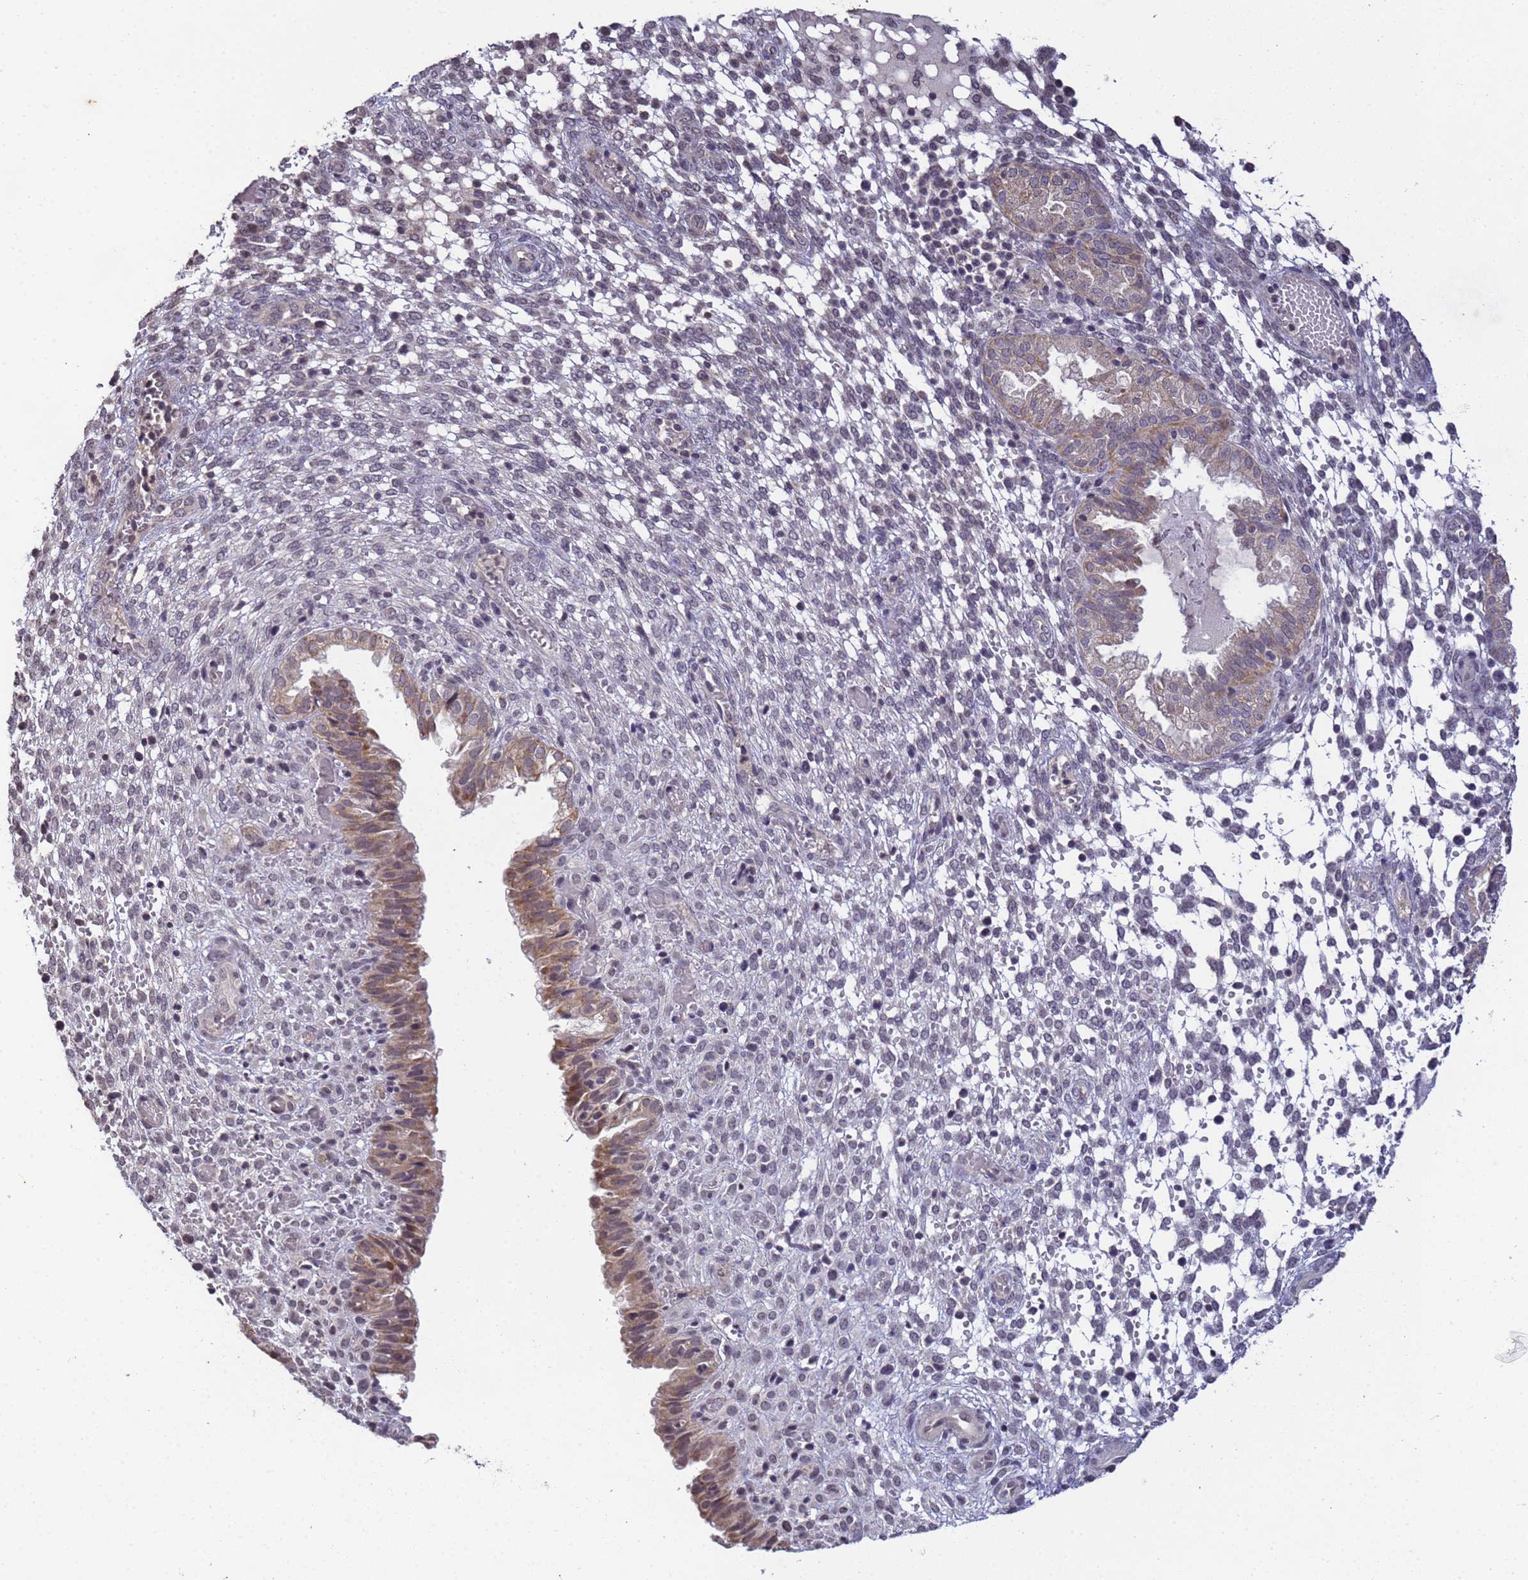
{"staining": {"intensity": "negative", "quantity": "none", "location": "none"}, "tissue": "endometrium", "cell_type": "Cells in endometrial stroma", "image_type": "normal", "snomed": [{"axis": "morphology", "description": "Normal tissue, NOS"}, {"axis": "topography", "description": "Endometrium"}], "caption": "A high-resolution histopathology image shows immunohistochemistry (IHC) staining of unremarkable endometrium, which reveals no significant positivity in cells in endometrial stroma.", "gene": "MYL7", "patient": {"sex": "female", "age": 33}}